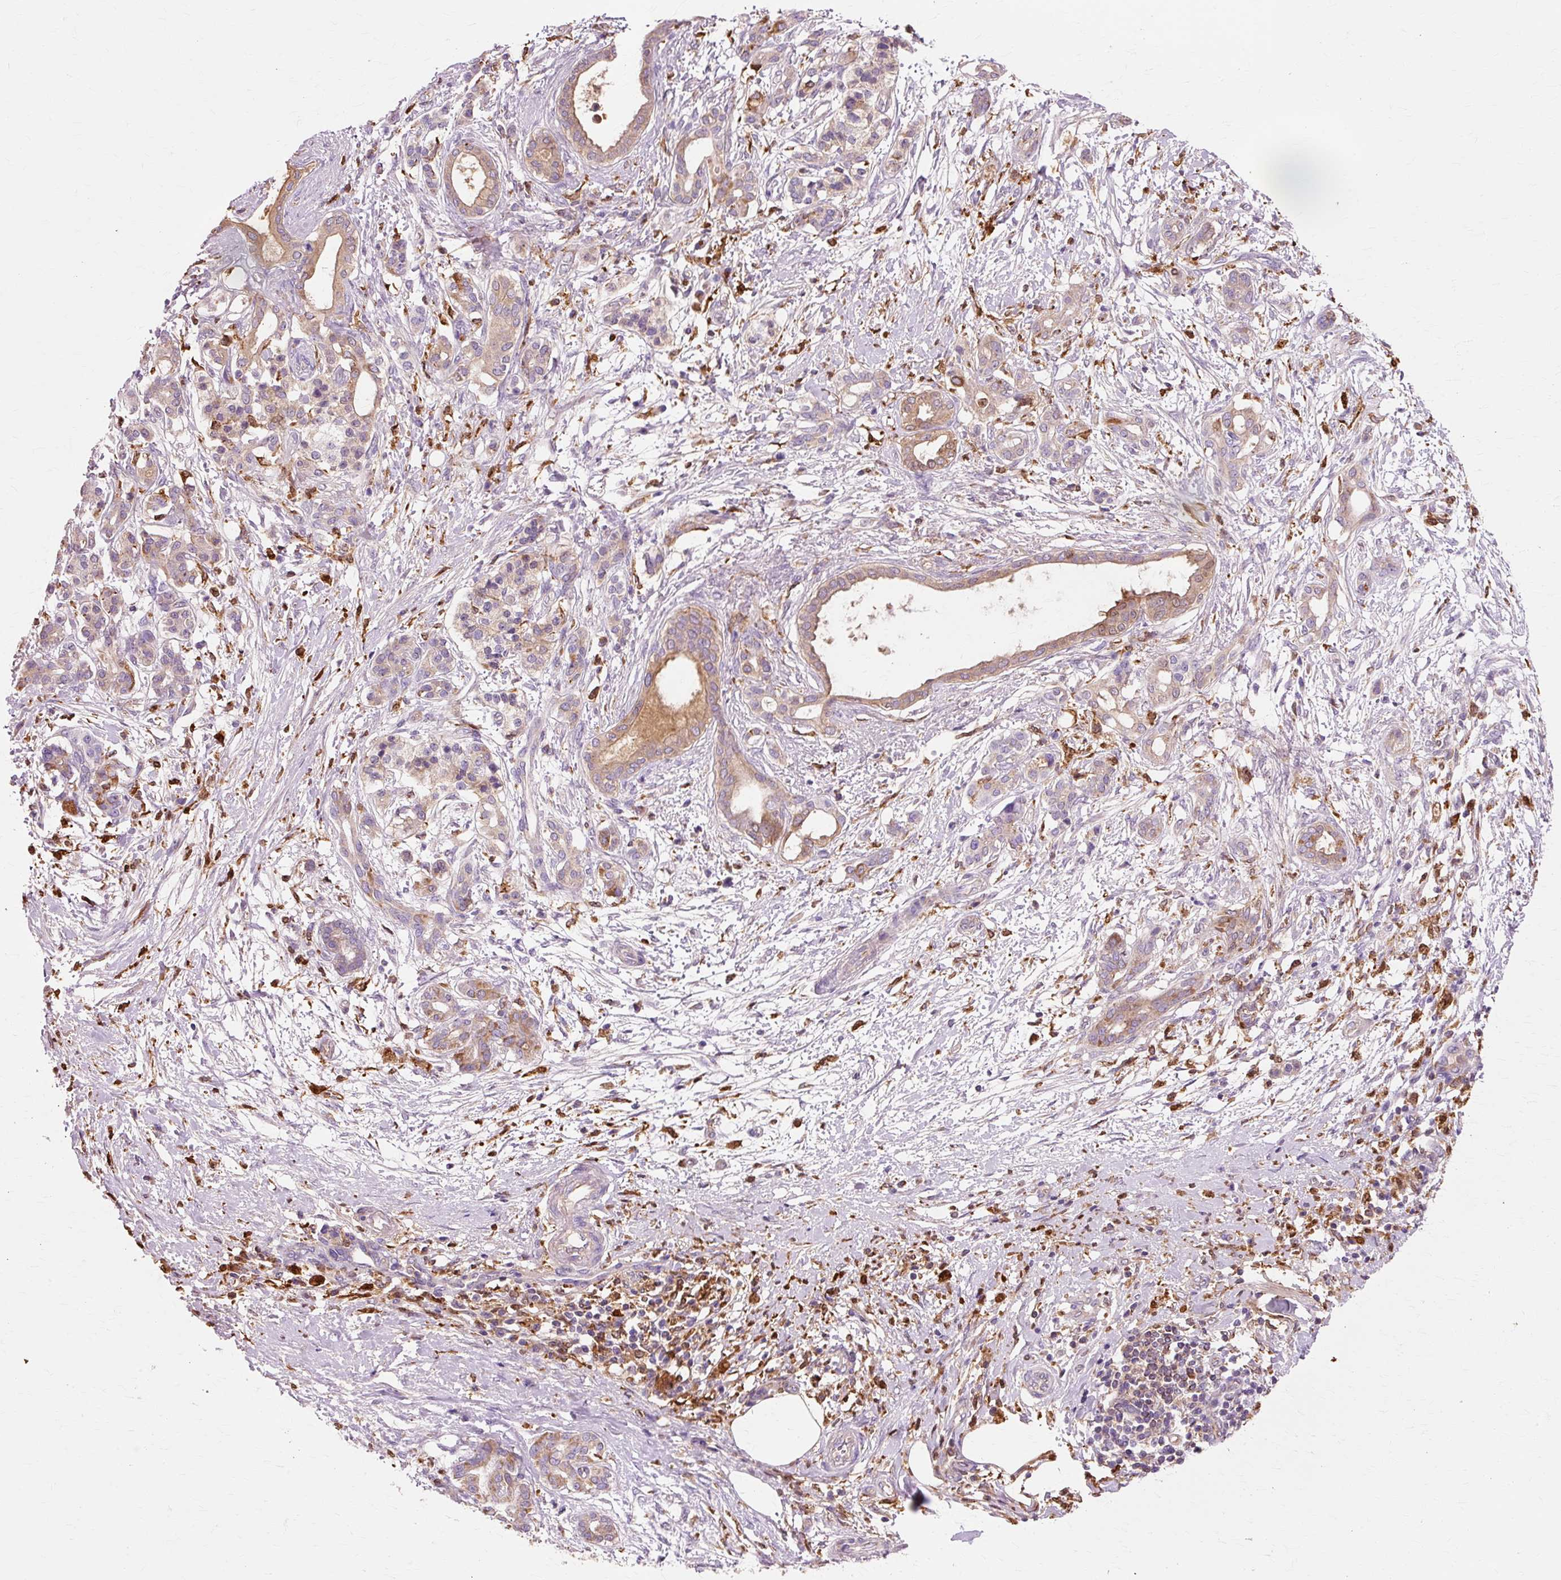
{"staining": {"intensity": "moderate", "quantity": "25%-75%", "location": "cytoplasmic/membranous"}, "tissue": "pancreatic cancer", "cell_type": "Tumor cells", "image_type": "cancer", "snomed": [{"axis": "morphology", "description": "Adenocarcinoma, NOS"}, {"axis": "topography", "description": "Pancreas"}], "caption": "Pancreatic adenocarcinoma stained for a protein demonstrates moderate cytoplasmic/membranous positivity in tumor cells.", "gene": "GPX1", "patient": {"sex": "female", "age": 55}}